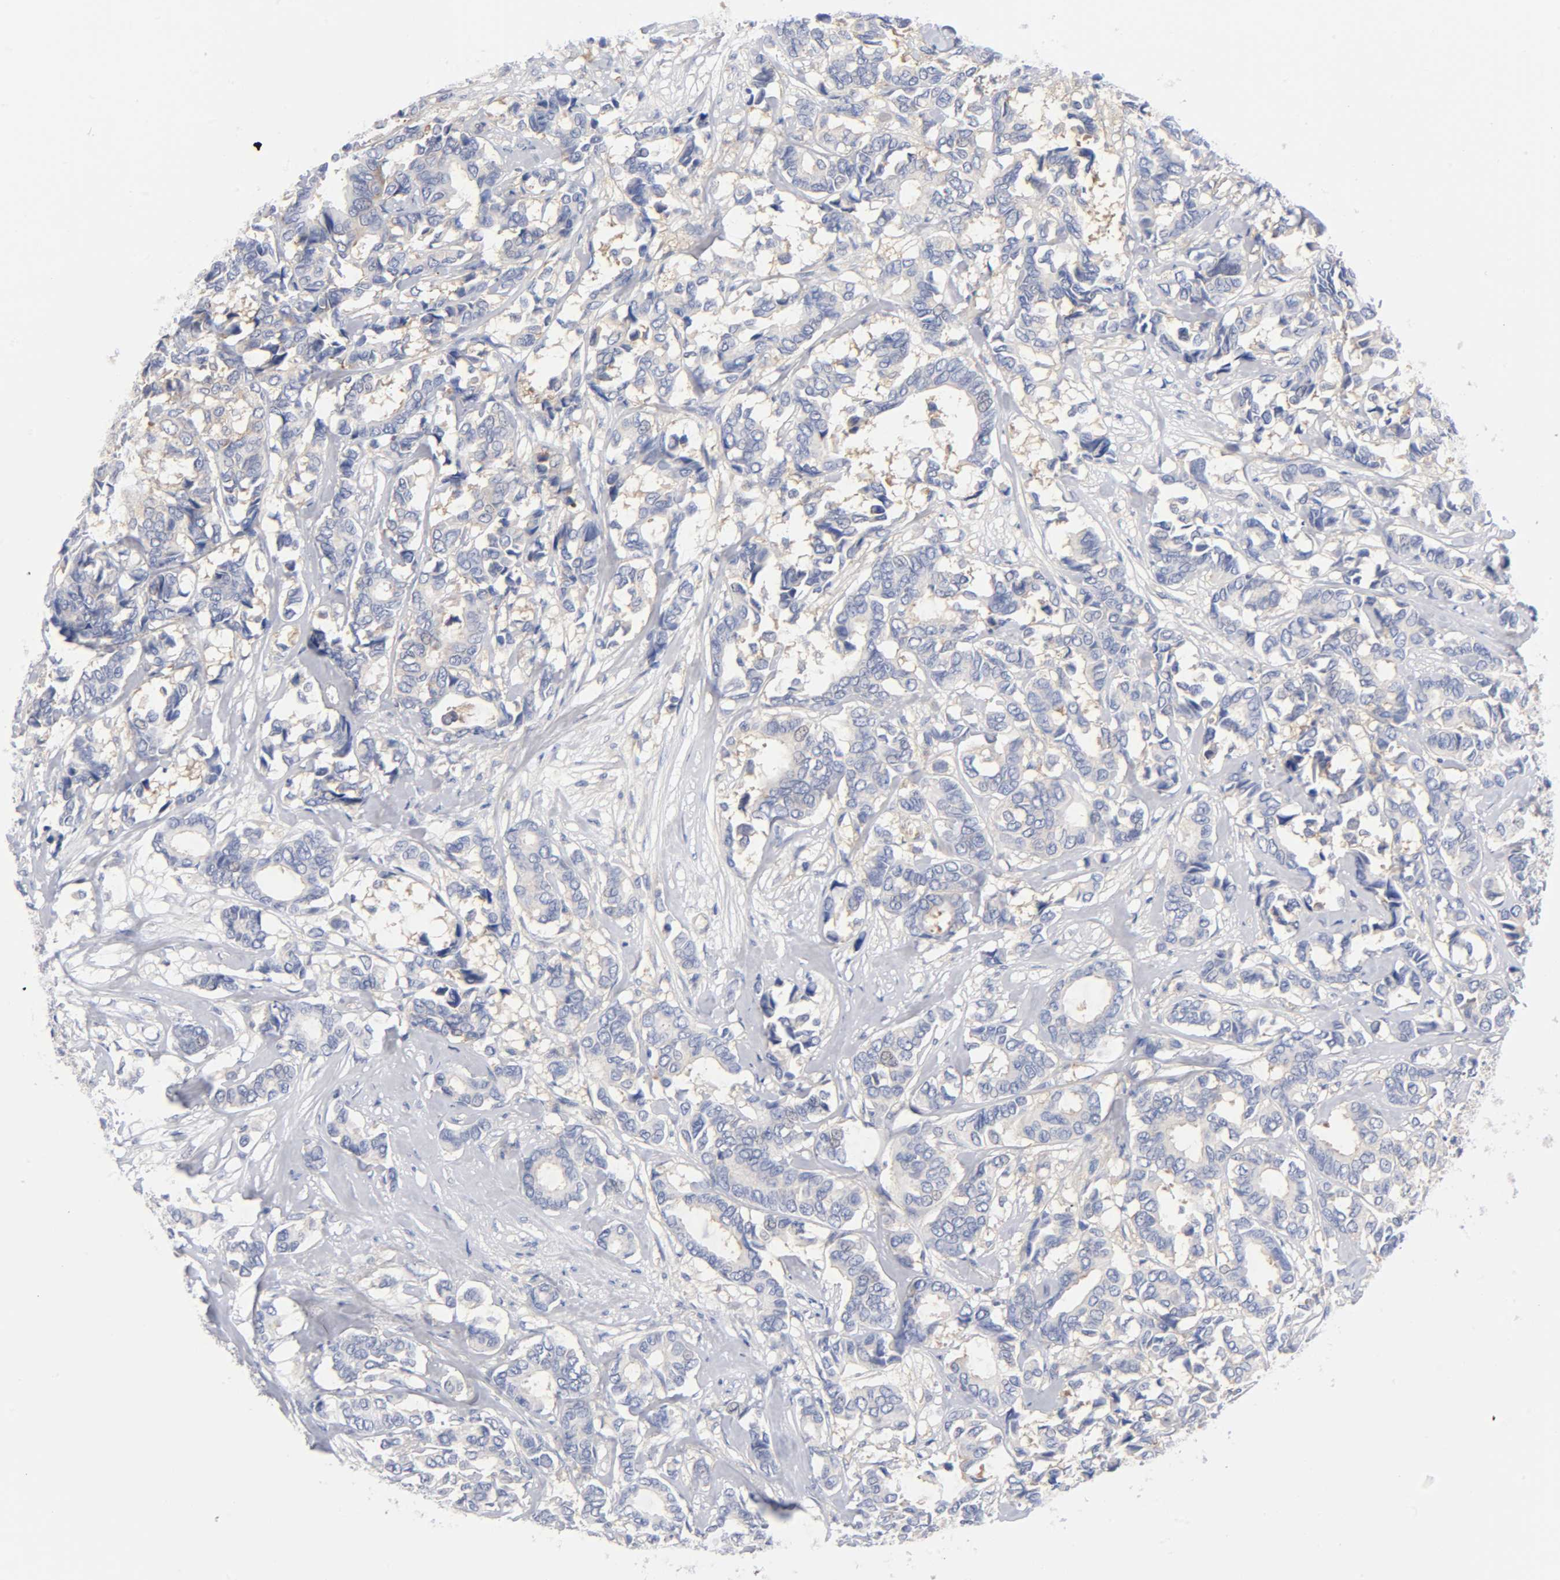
{"staining": {"intensity": "negative", "quantity": "none", "location": "none"}, "tissue": "breast cancer", "cell_type": "Tumor cells", "image_type": "cancer", "snomed": [{"axis": "morphology", "description": "Duct carcinoma"}, {"axis": "topography", "description": "Breast"}], "caption": "High magnification brightfield microscopy of infiltrating ductal carcinoma (breast) stained with DAB (brown) and counterstained with hematoxylin (blue): tumor cells show no significant positivity.", "gene": "CD86", "patient": {"sex": "female", "age": 87}}